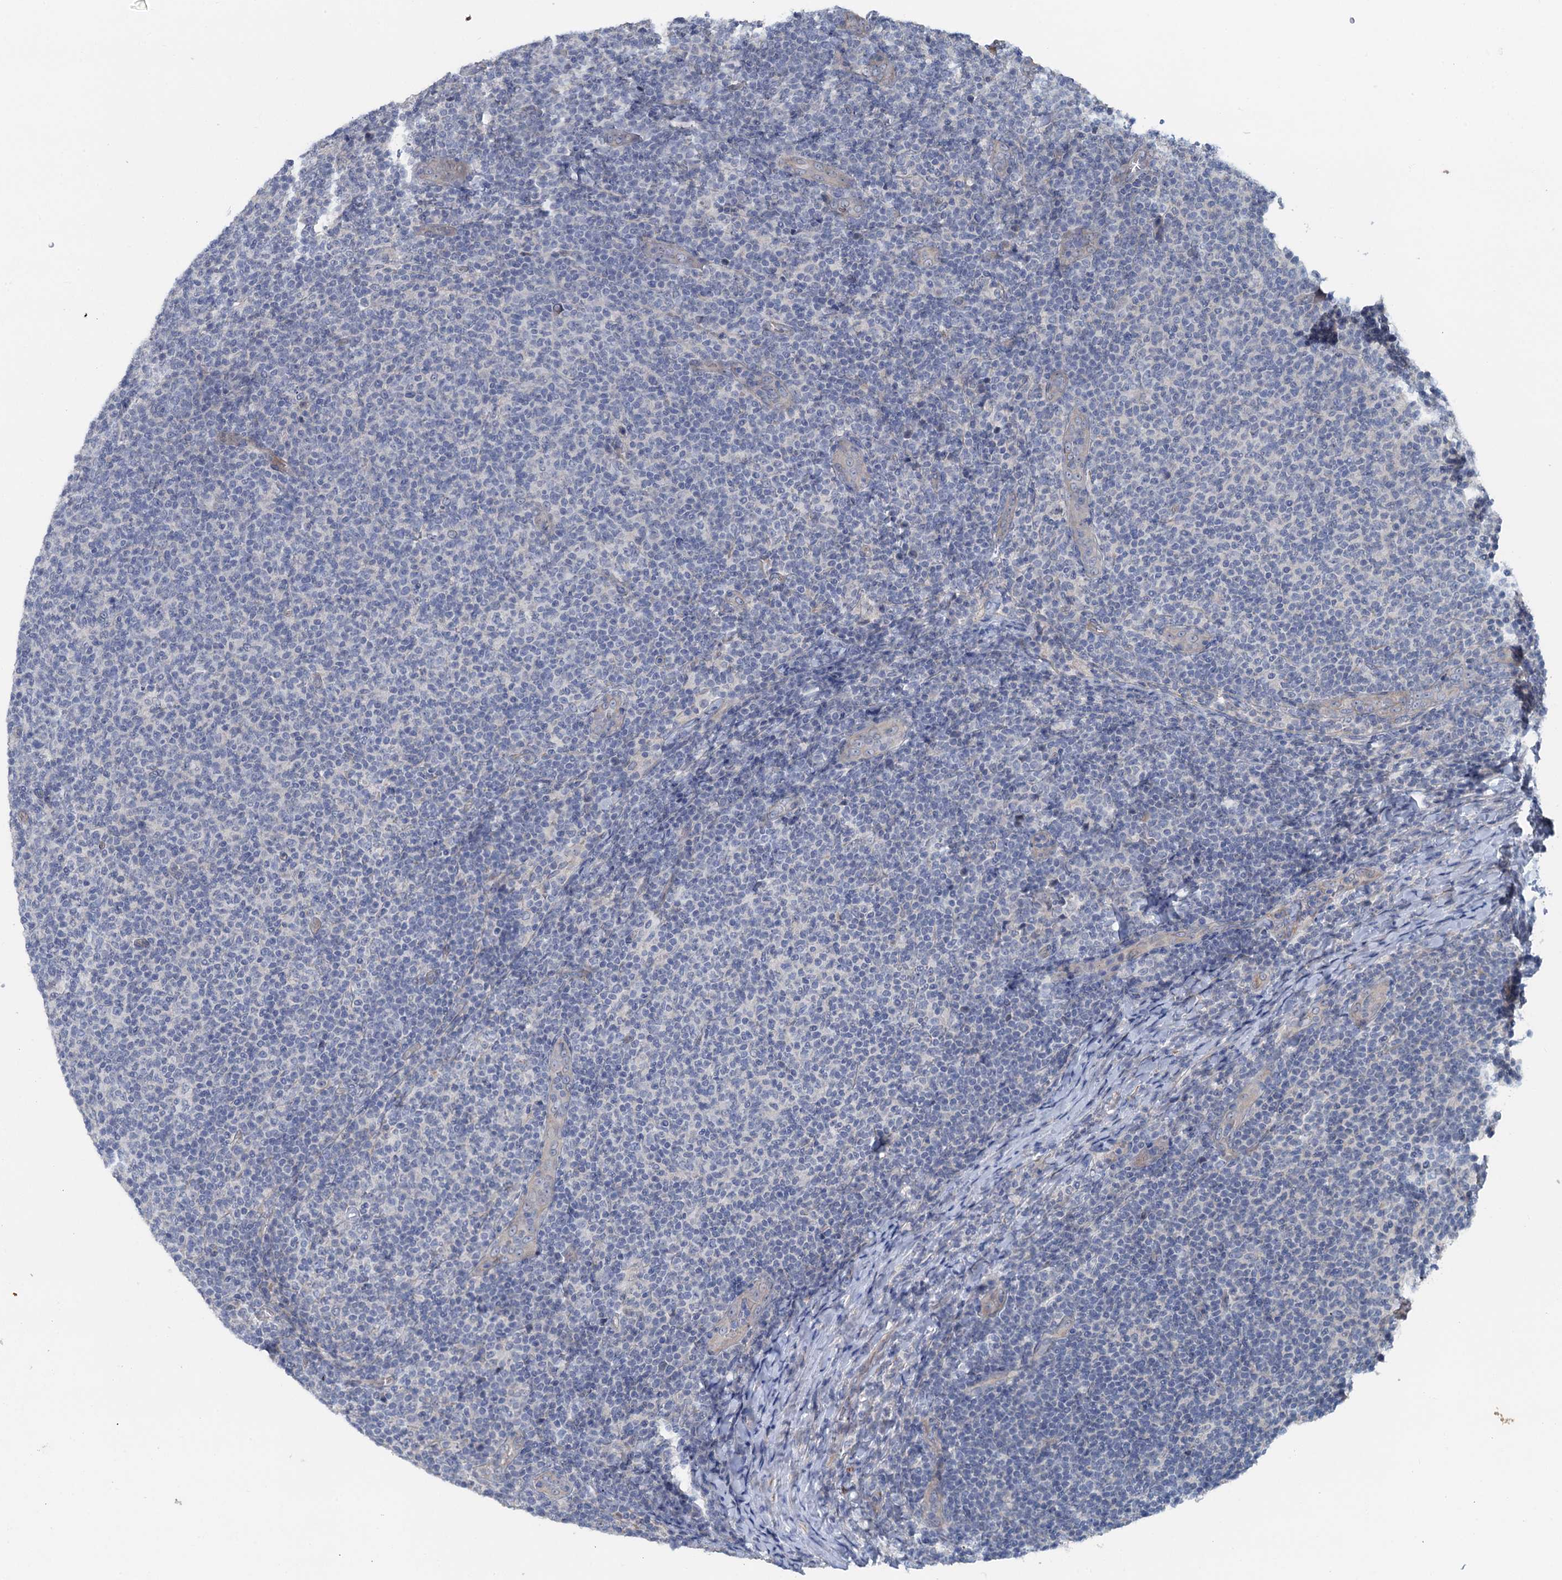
{"staining": {"intensity": "negative", "quantity": "none", "location": "none"}, "tissue": "lymphoma", "cell_type": "Tumor cells", "image_type": "cancer", "snomed": [{"axis": "morphology", "description": "Malignant lymphoma, non-Hodgkin's type, Low grade"}, {"axis": "topography", "description": "Lymph node"}], "caption": "IHC image of low-grade malignant lymphoma, non-Hodgkin's type stained for a protein (brown), which reveals no expression in tumor cells. The staining was performed using DAB (3,3'-diaminobenzidine) to visualize the protein expression in brown, while the nuclei were stained in blue with hematoxylin (Magnification: 20x).", "gene": "MYO16", "patient": {"sex": "male", "age": 66}}